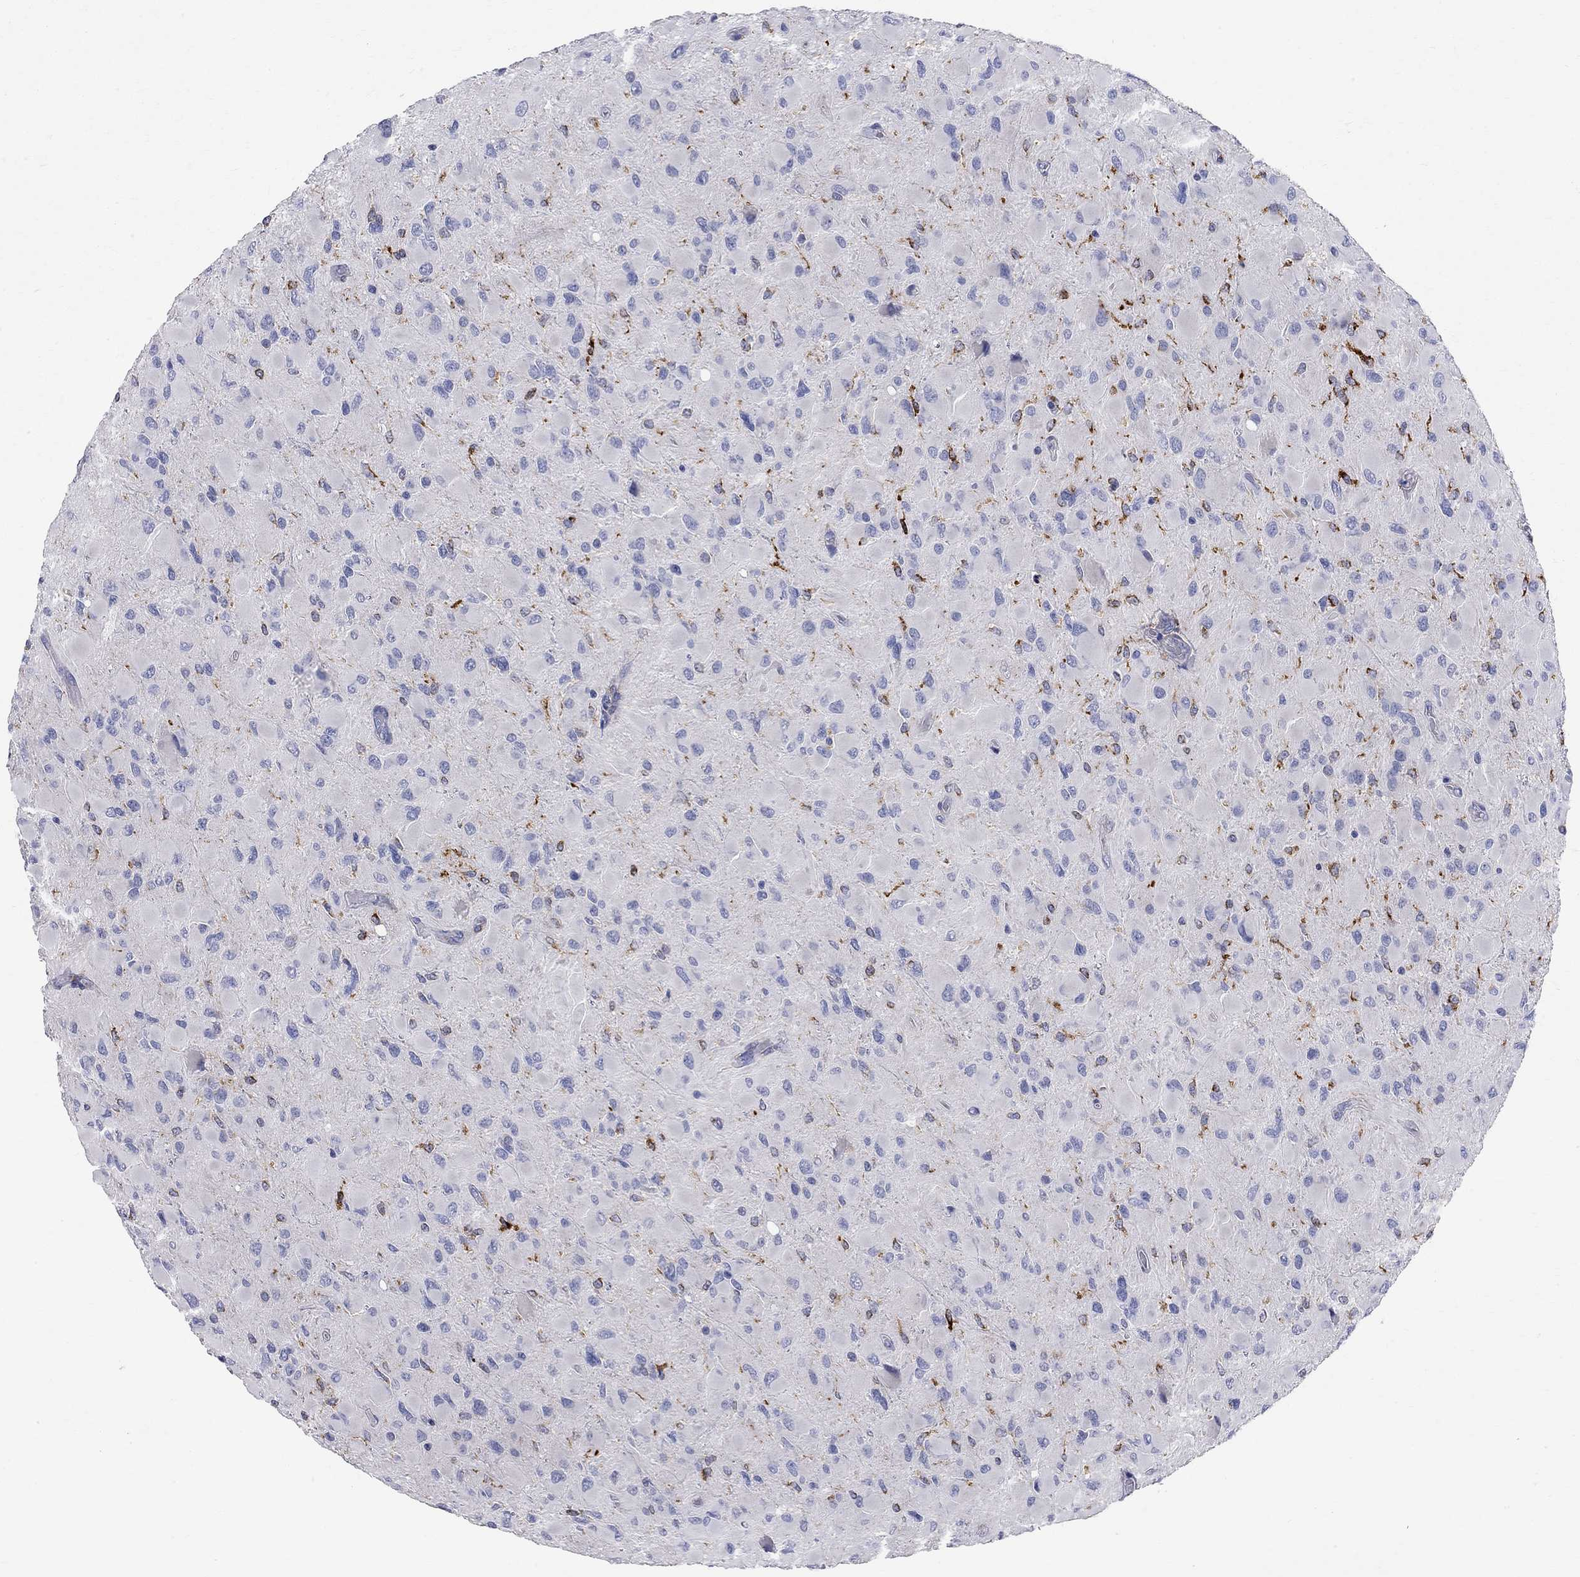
{"staining": {"intensity": "negative", "quantity": "none", "location": "none"}, "tissue": "glioma", "cell_type": "Tumor cells", "image_type": "cancer", "snomed": [{"axis": "morphology", "description": "Glioma, malignant, High grade"}, {"axis": "topography", "description": "Cerebral cortex"}], "caption": "Immunohistochemical staining of human glioma displays no significant expression in tumor cells. The staining is performed using DAB (3,3'-diaminobenzidine) brown chromogen with nuclei counter-stained in using hematoxylin.", "gene": "ACSL1", "patient": {"sex": "female", "age": 36}}